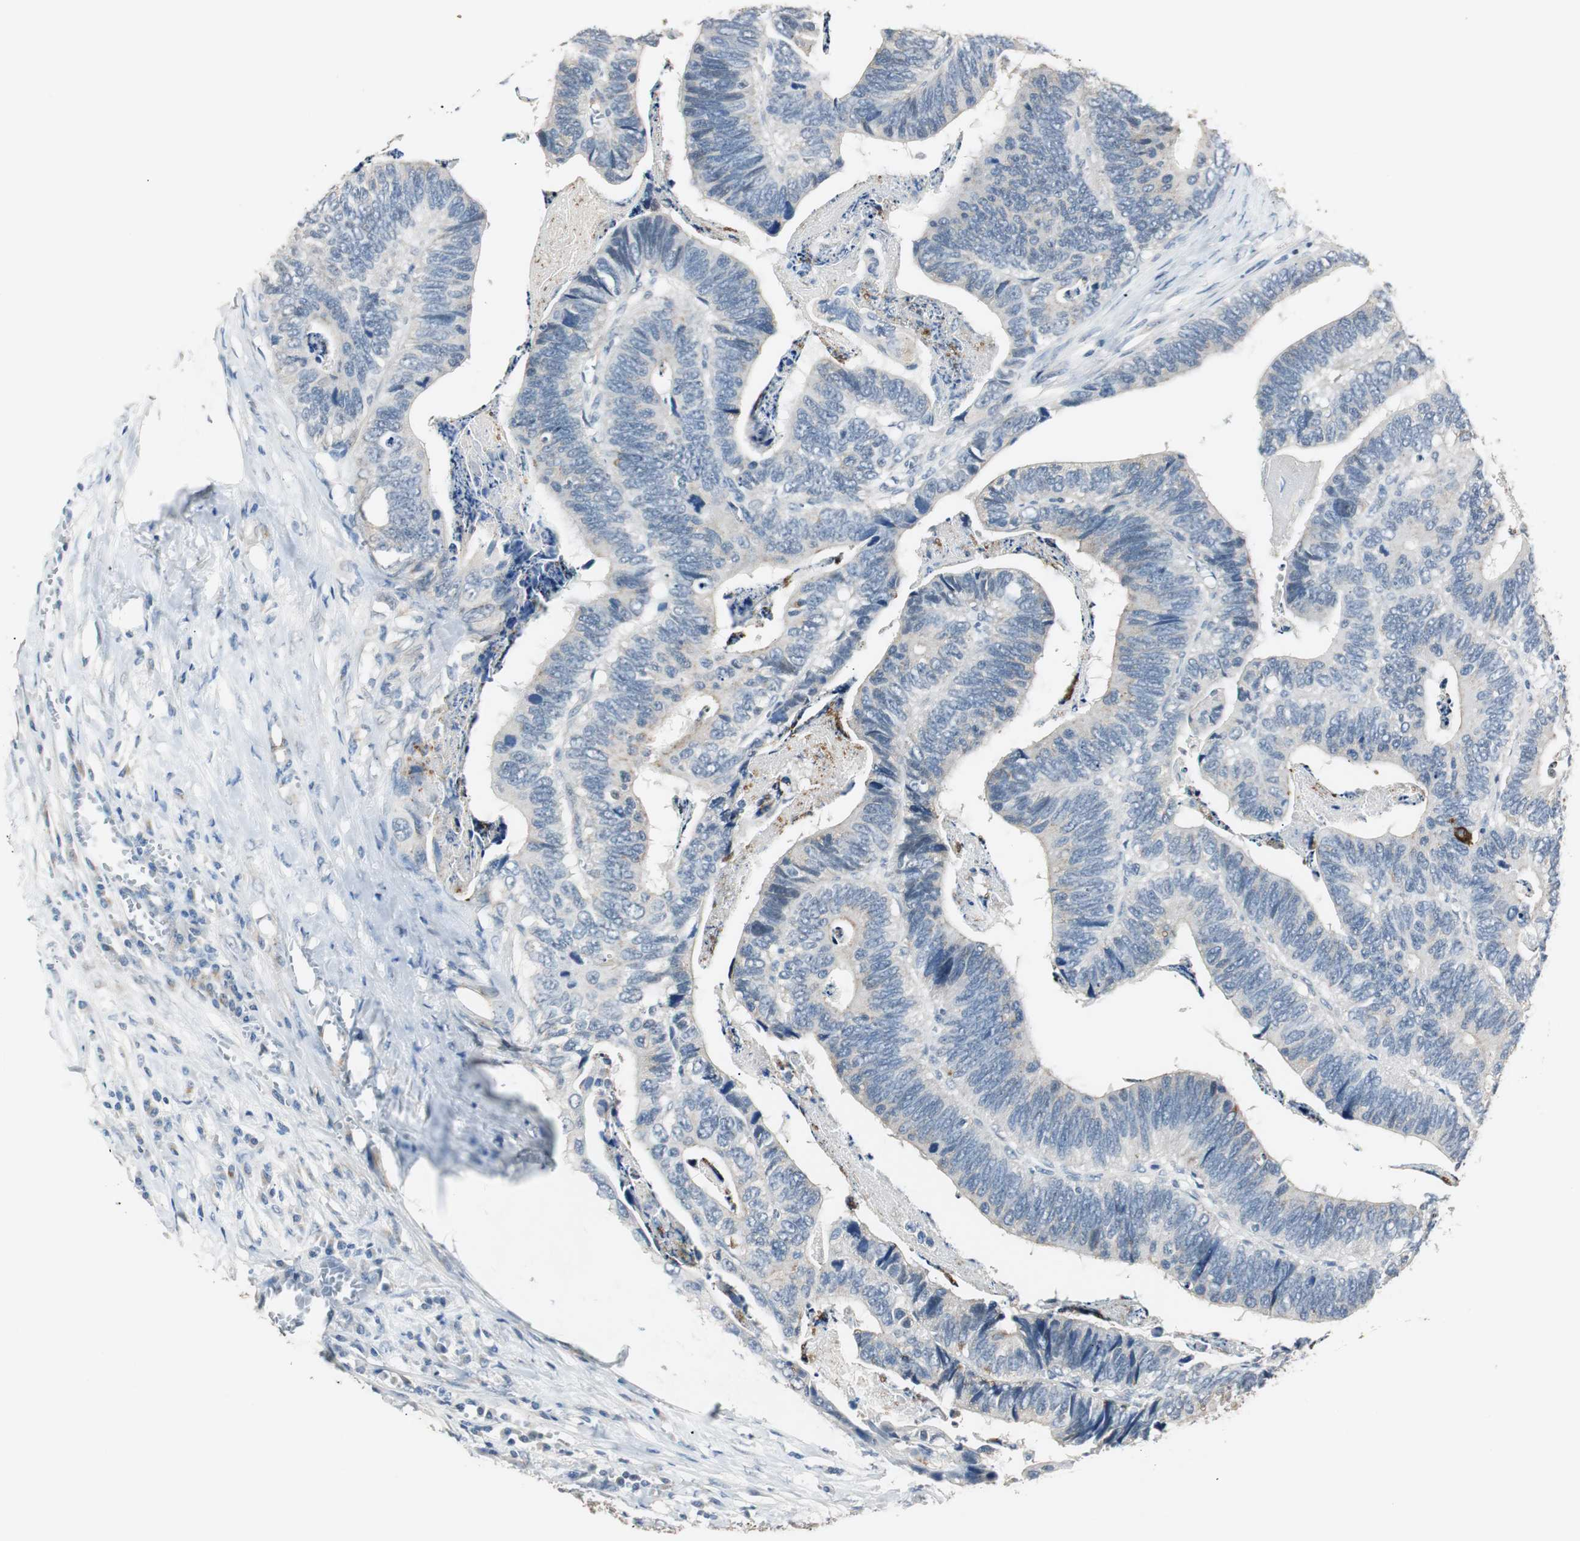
{"staining": {"intensity": "negative", "quantity": "none", "location": "none"}, "tissue": "colorectal cancer", "cell_type": "Tumor cells", "image_type": "cancer", "snomed": [{"axis": "morphology", "description": "Adenocarcinoma, NOS"}, {"axis": "topography", "description": "Colon"}], "caption": "Colorectal adenocarcinoma stained for a protein using immunohistochemistry demonstrates no expression tumor cells.", "gene": "PTPRN2", "patient": {"sex": "male", "age": 72}}